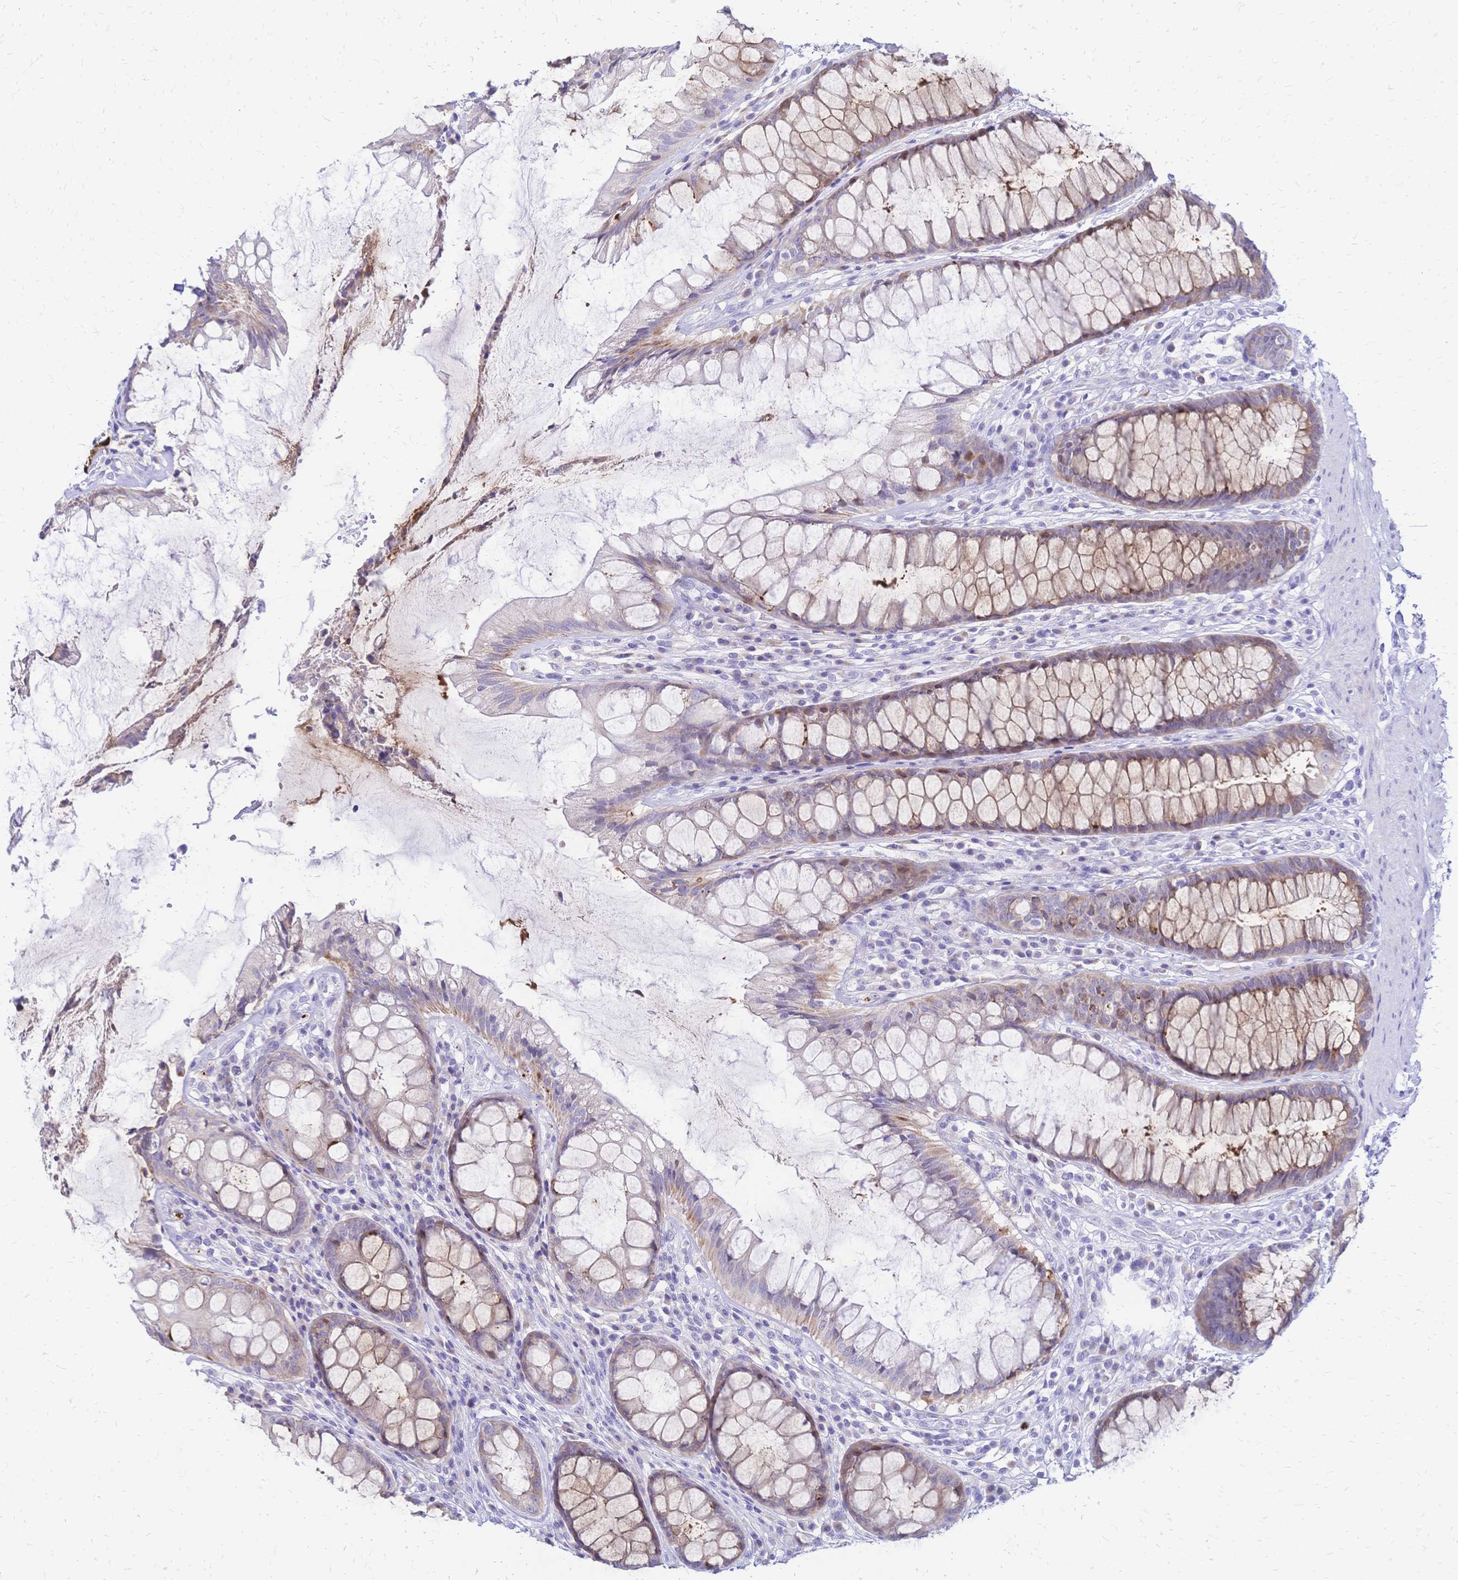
{"staining": {"intensity": "weak", "quantity": "25%-75%", "location": "cytoplasmic/membranous"}, "tissue": "rectum", "cell_type": "Glandular cells", "image_type": "normal", "snomed": [{"axis": "morphology", "description": "Normal tissue, NOS"}, {"axis": "topography", "description": "Rectum"}], "caption": "A brown stain shows weak cytoplasmic/membranous staining of a protein in glandular cells of benign human rectum.", "gene": "GRB7", "patient": {"sex": "male", "age": 72}}